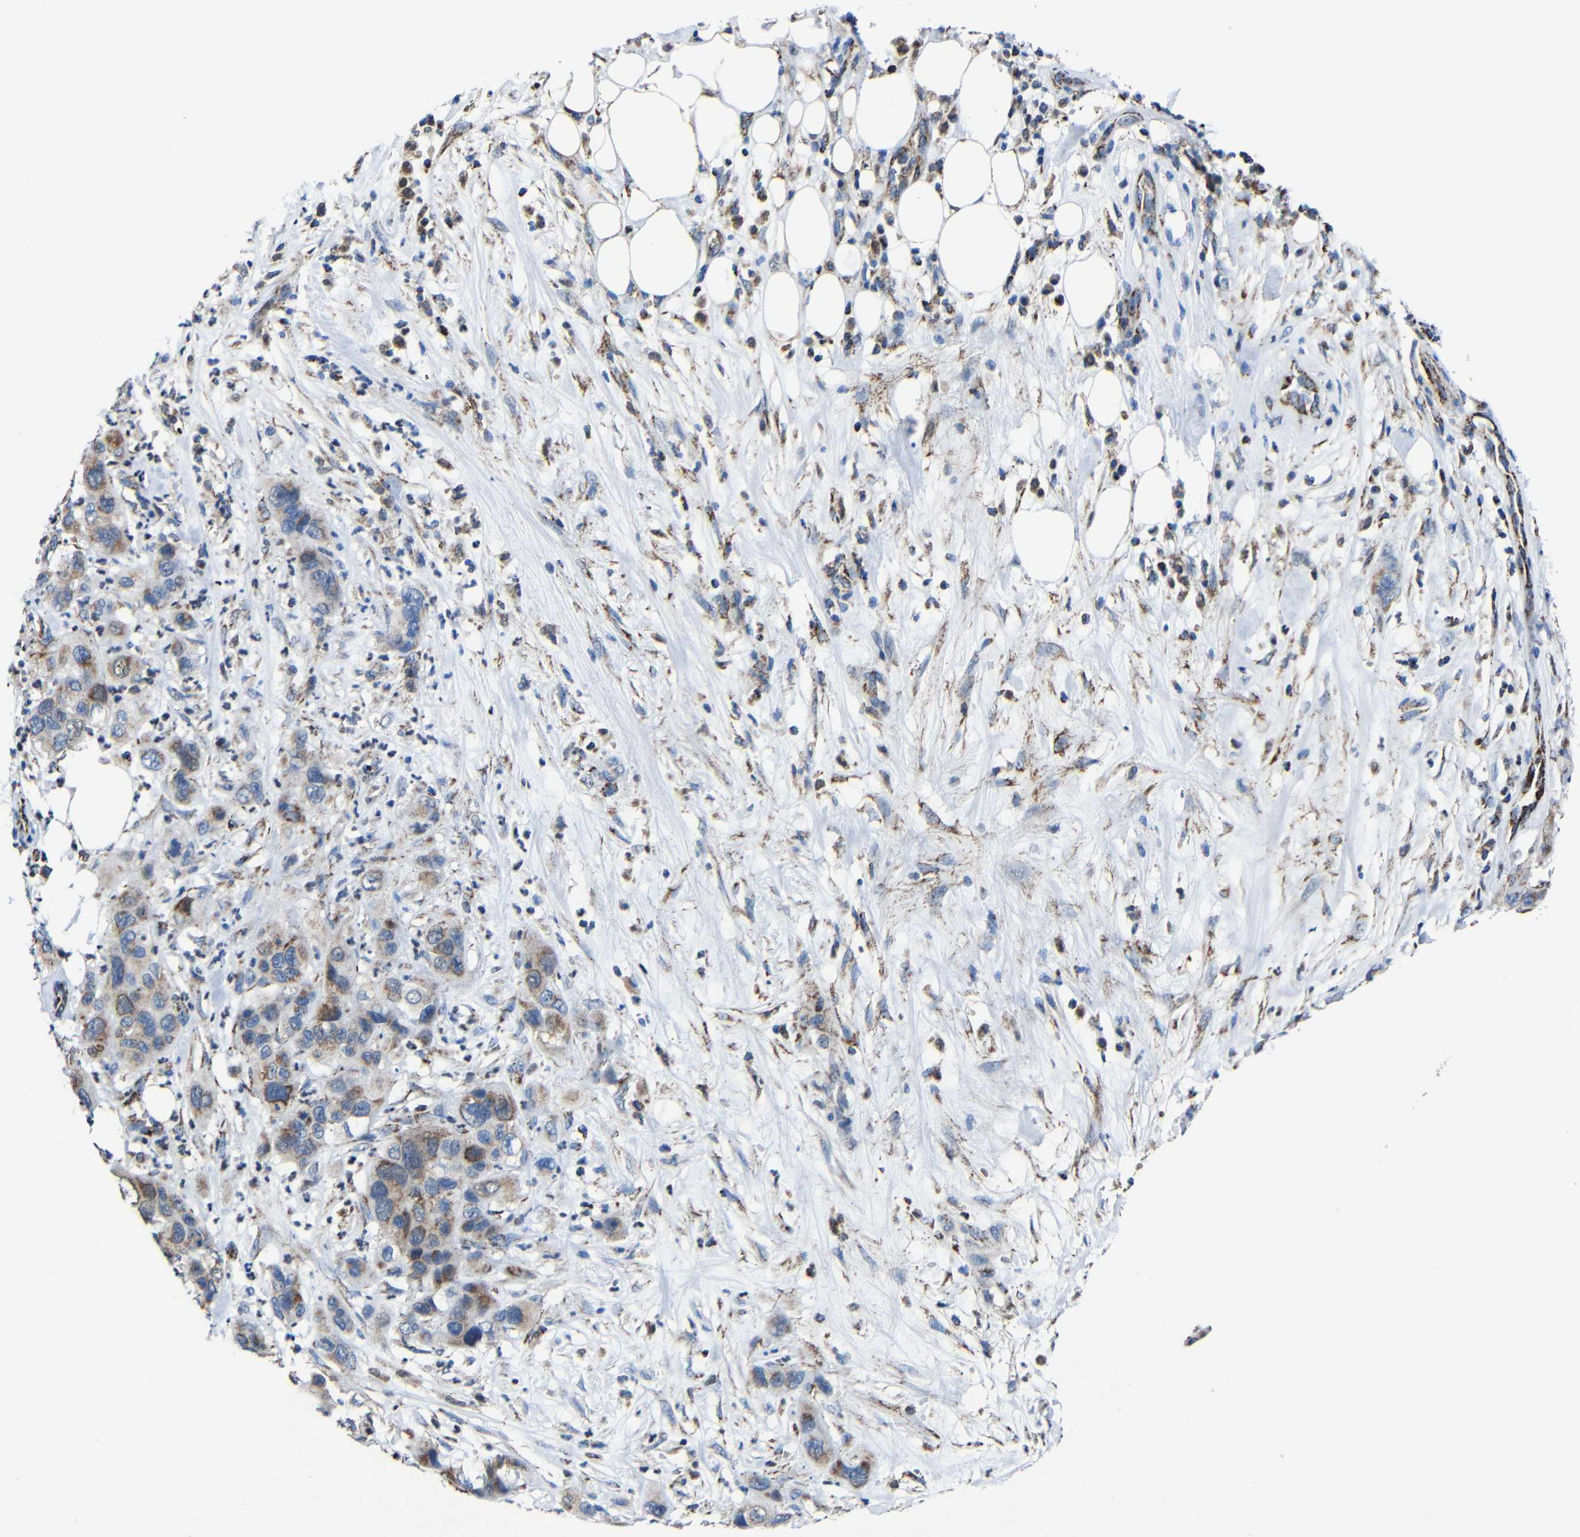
{"staining": {"intensity": "moderate", "quantity": "25%-75%", "location": "cytoplasmic/membranous"}, "tissue": "pancreatic cancer", "cell_type": "Tumor cells", "image_type": "cancer", "snomed": [{"axis": "morphology", "description": "Adenocarcinoma, NOS"}, {"axis": "topography", "description": "Pancreas"}], "caption": "Pancreatic cancer (adenocarcinoma) was stained to show a protein in brown. There is medium levels of moderate cytoplasmic/membranous staining in approximately 25%-75% of tumor cells. The staining is performed using DAB (3,3'-diaminobenzidine) brown chromogen to label protein expression. The nuclei are counter-stained blue using hematoxylin.", "gene": "CA5B", "patient": {"sex": "female", "age": 71}}